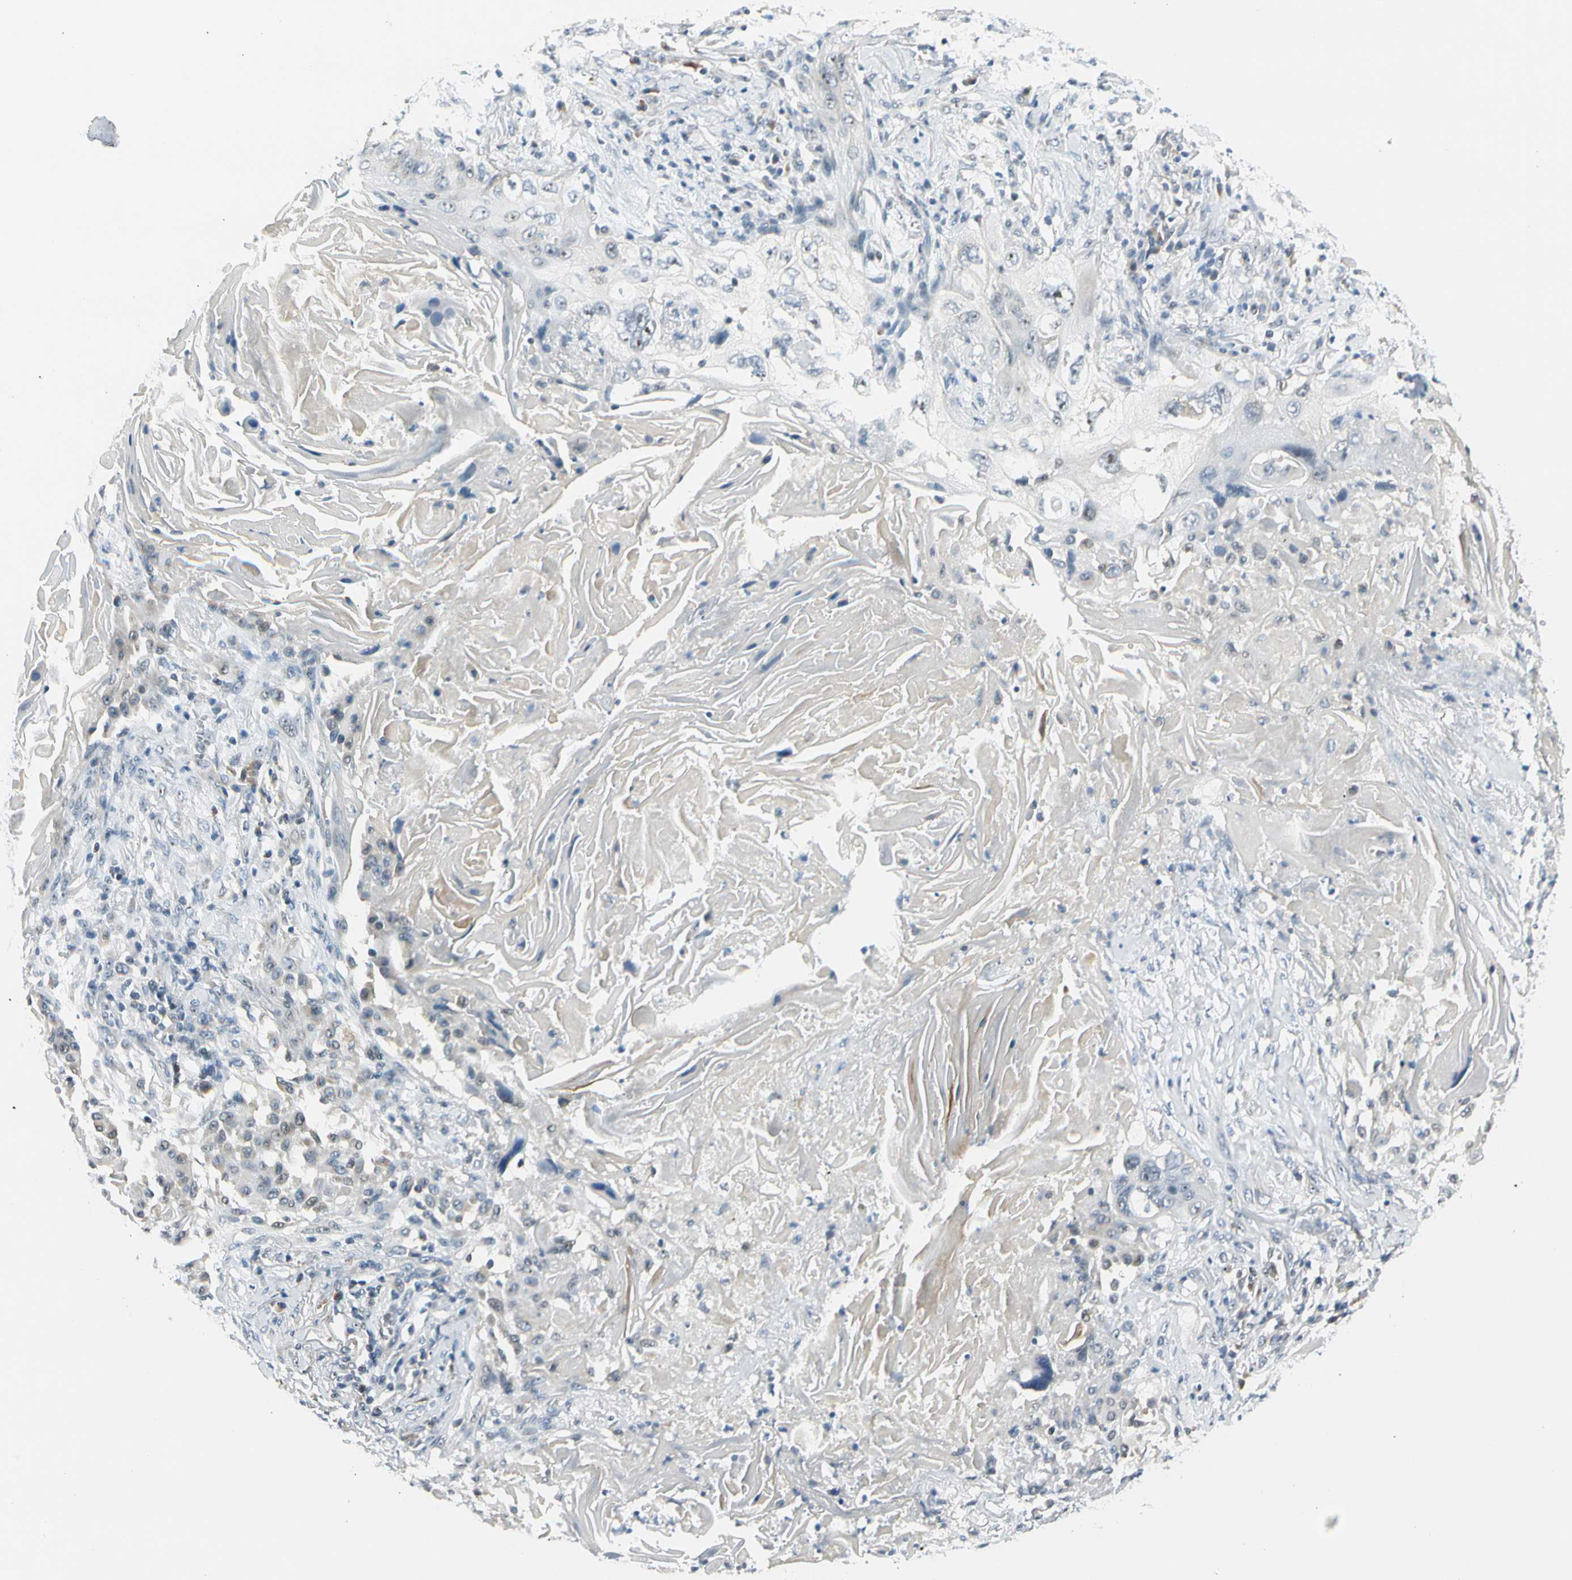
{"staining": {"intensity": "weak", "quantity": "<25%", "location": "nuclear"}, "tissue": "lung cancer", "cell_type": "Tumor cells", "image_type": "cancer", "snomed": [{"axis": "morphology", "description": "Squamous cell carcinoma, NOS"}, {"axis": "topography", "description": "Lung"}], "caption": "Tumor cells show no significant positivity in squamous cell carcinoma (lung).", "gene": "ZSCAN1", "patient": {"sex": "female", "age": 67}}